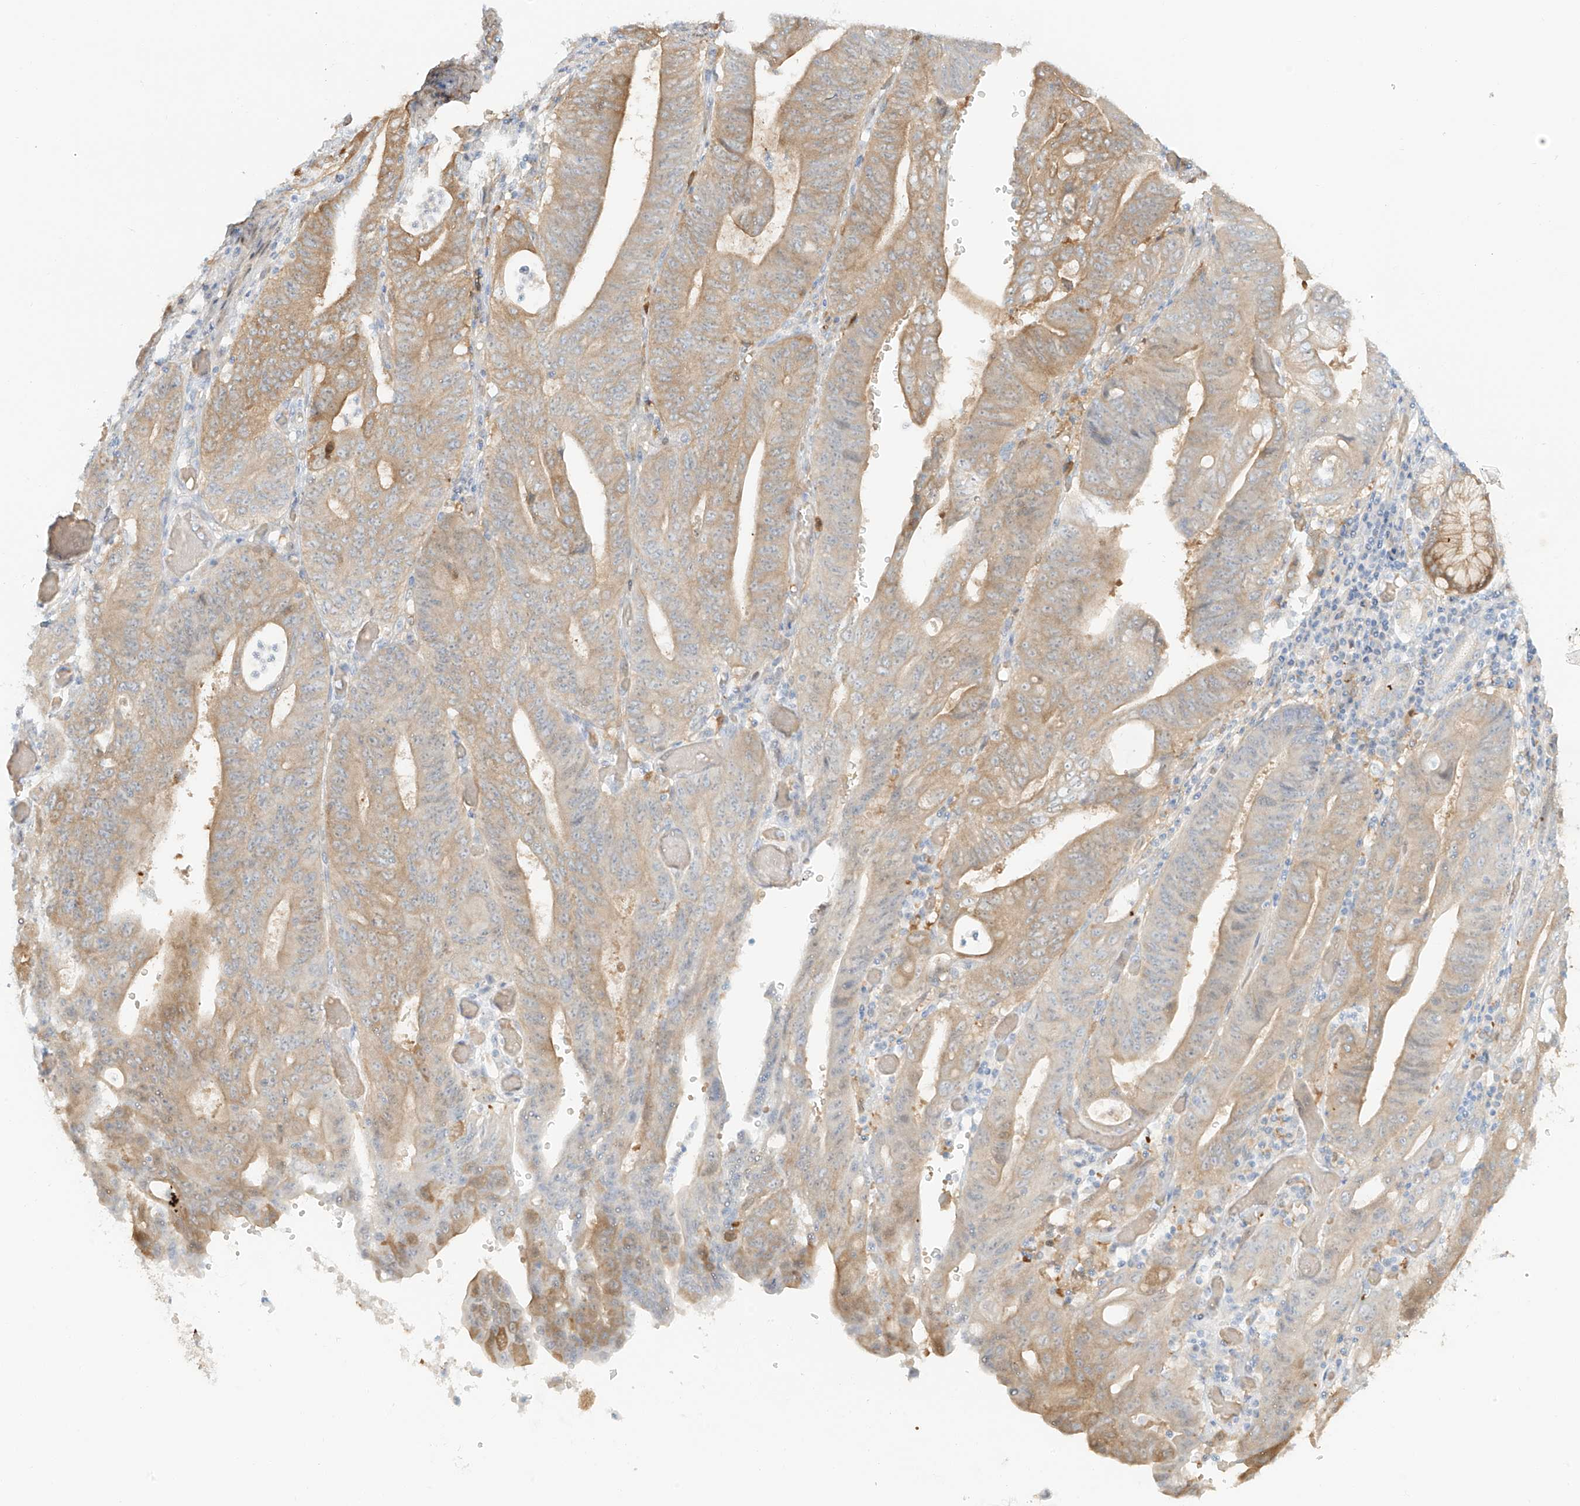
{"staining": {"intensity": "moderate", "quantity": "25%-75%", "location": "cytoplasmic/membranous"}, "tissue": "stomach cancer", "cell_type": "Tumor cells", "image_type": "cancer", "snomed": [{"axis": "morphology", "description": "Adenocarcinoma, NOS"}, {"axis": "topography", "description": "Stomach"}], "caption": "Moderate cytoplasmic/membranous protein staining is appreciated in about 25%-75% of tumor cells in stomach cancer.", "gene": "UPK1B", "patient": {"sex": "female", "age": 73}}